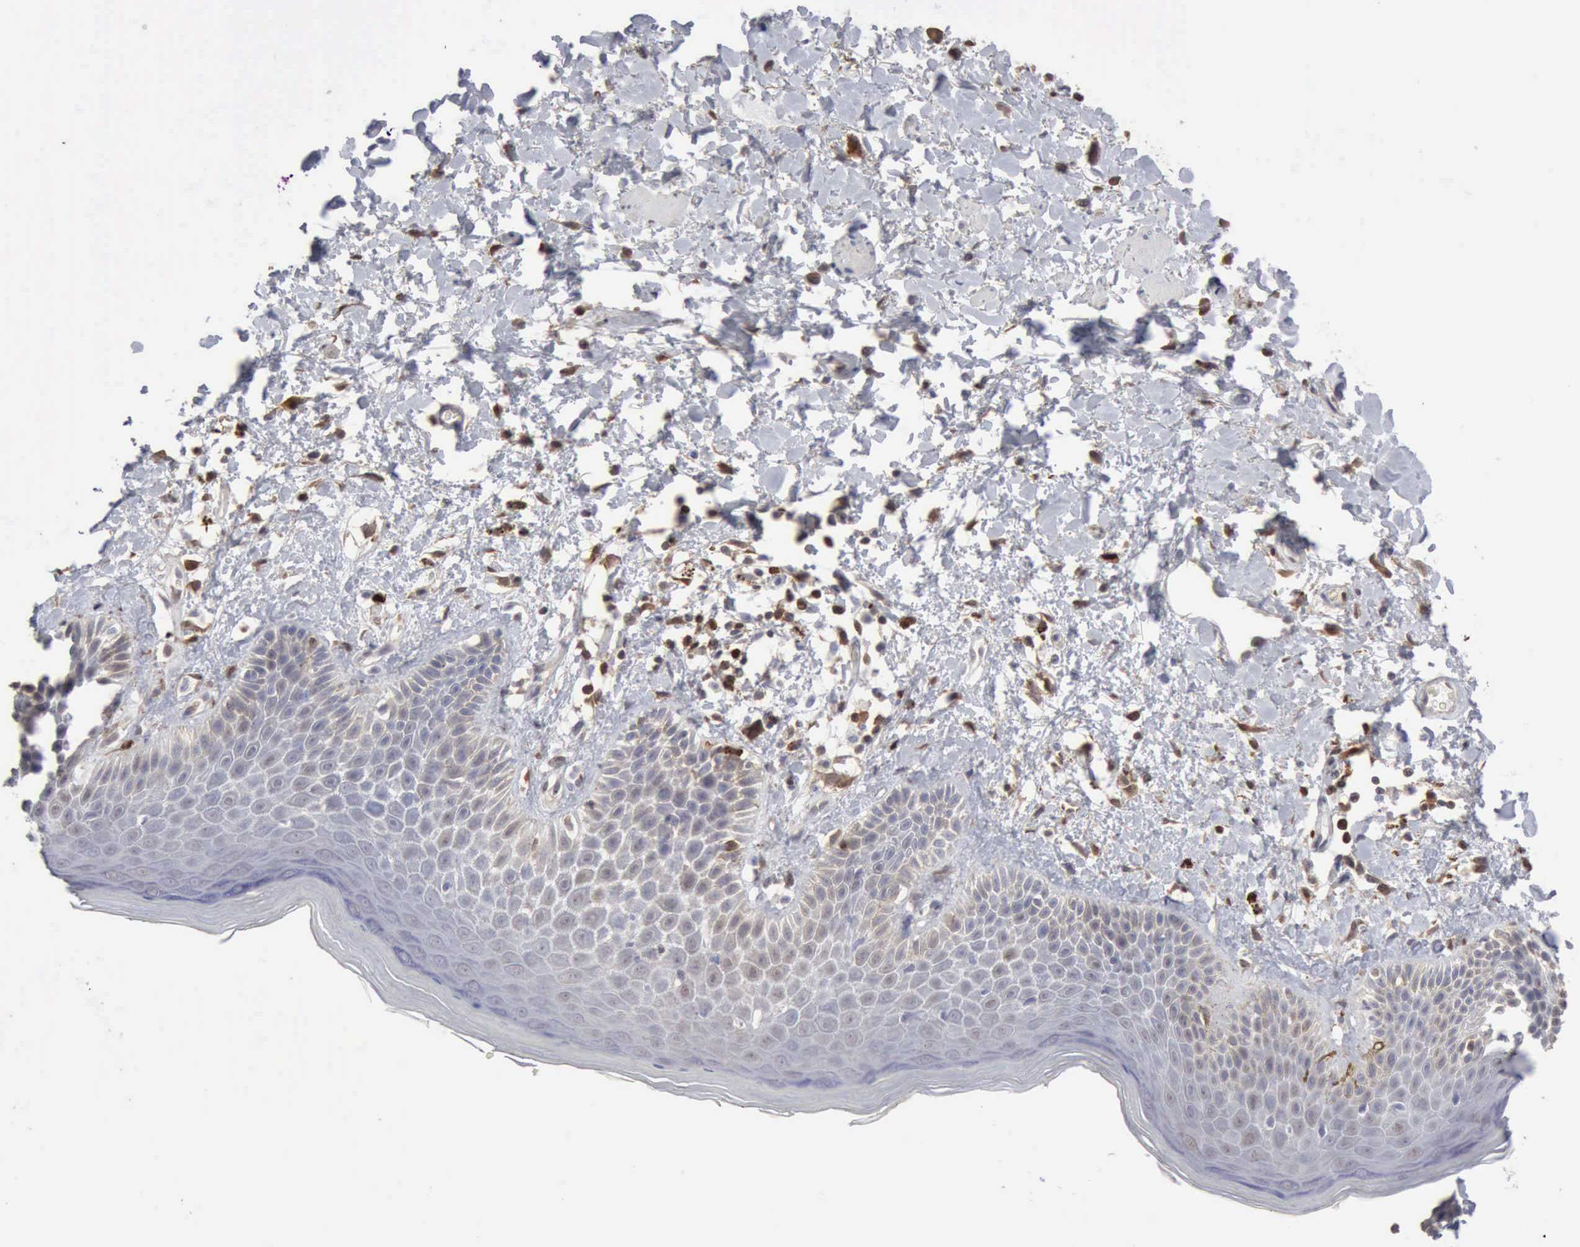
{"staining": {"intensity": "negative", "quantity": "none", "location": "none"}, "tissue": "skin", "cell_type": "Epidermal cells", "image_type": "normal", "snomed": [{"axis": "morphology", "description": "Normal tissue, NOS"}, {"axis": "topography", "description": "Anal"}], "caption": "This is an immunohistochemistry histopathology image of benign human skin. There is no expression in epidermal cells.", "gene": "STAT1", "patient": {"sex": "female", "age": 78}}